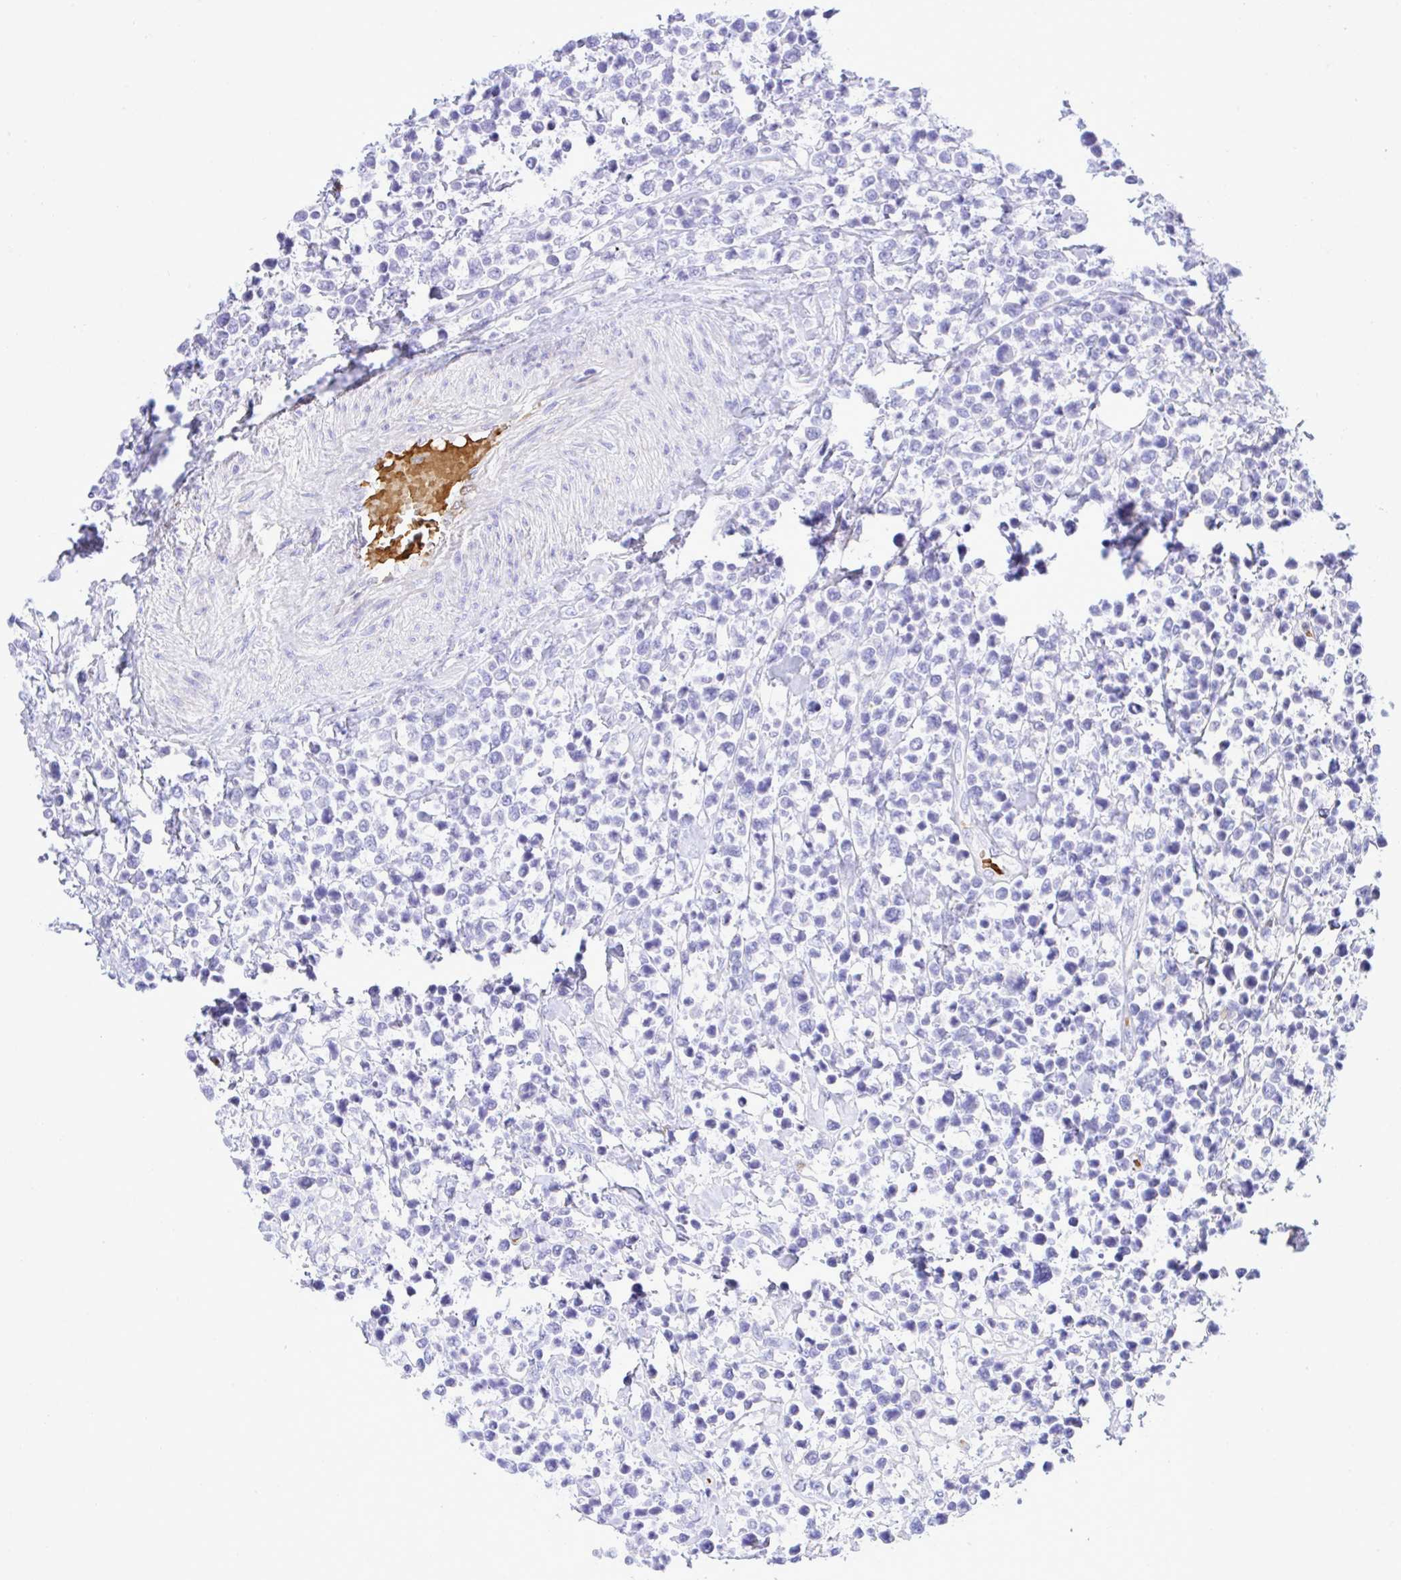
{"staining": {"intensity": "negative", "quantity": "none", "location": "none"}, "tissue": "lymphoma", "cell_type": "Tumor cells", "image_type": "cancer", "snomed": [{"axis": "morphology", "description": "Malignant lymphoma, non-Hodgkin's type, High grade"}, {"axis": "topography", "description": "Soft tissue"}], "caption": "Human malignant lymphoma, non-Hodgkin's type (high-grade) stained for a protein using immunohistochemistry demonstrates no positivity in tumor cells.", "gene": "ZNF221", "patient": {"sex": "female", "age": 56}}